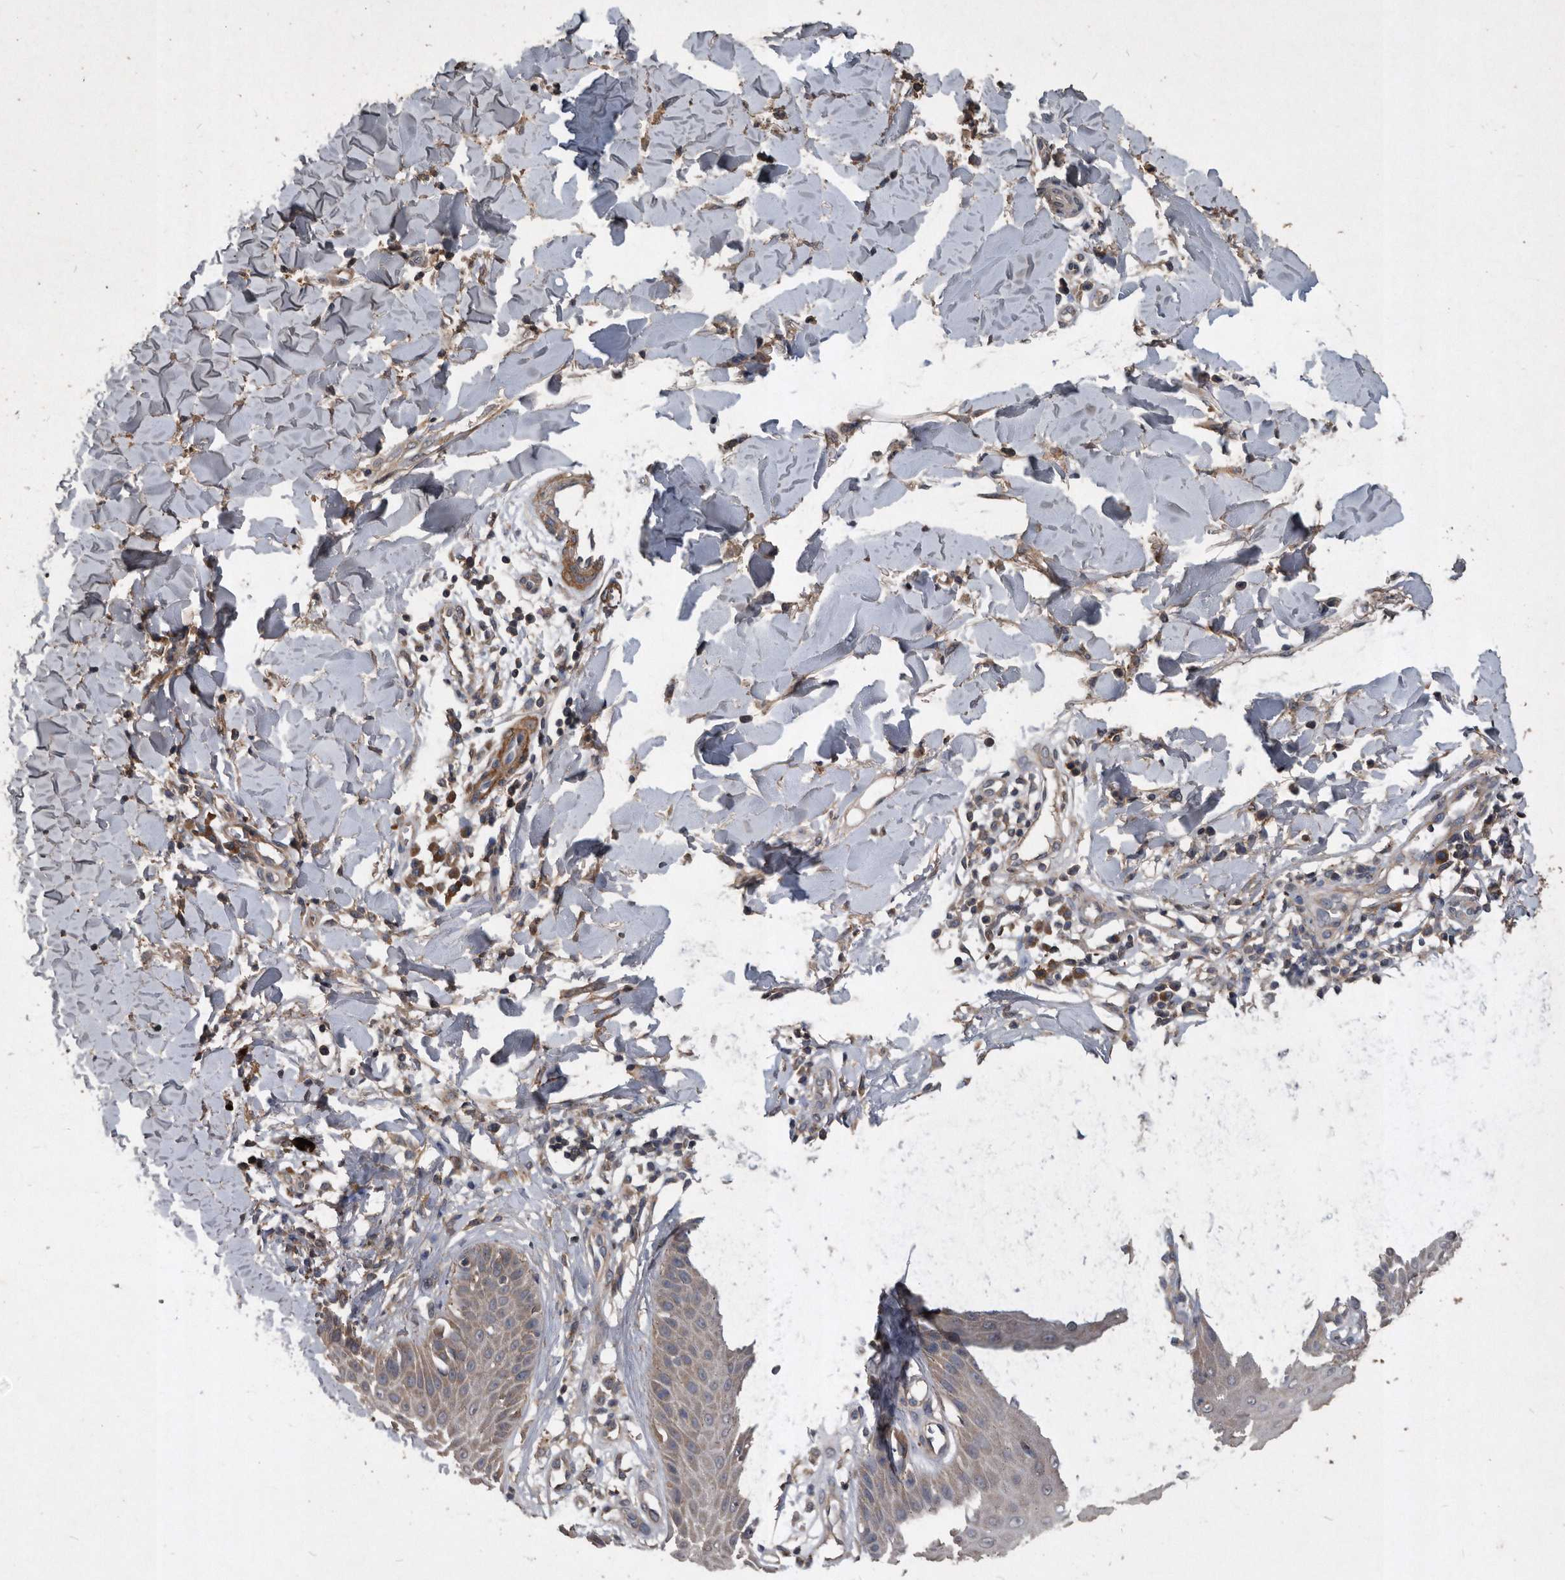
{"staining": {"intensity": "weak", "quantity": "<25%", "location": "cytoplasmic/membranous"}, "tissue": "skin cancer", "cell_type": "Tumor cells", "image_type": "cancer", "snomed": [{"axis": "morphology", "description": "Squamous cell carcinoma, NOS"}, {"axis": "topography", "description": "Skin"}], "caption": "A photomicrograph of skin cancer stained for a protein exhibits no brown staining in tumor cells. Nuclei are stained in blue.", "gene": "NRBP1", "patient": {"sex": "male", "age": 24}}